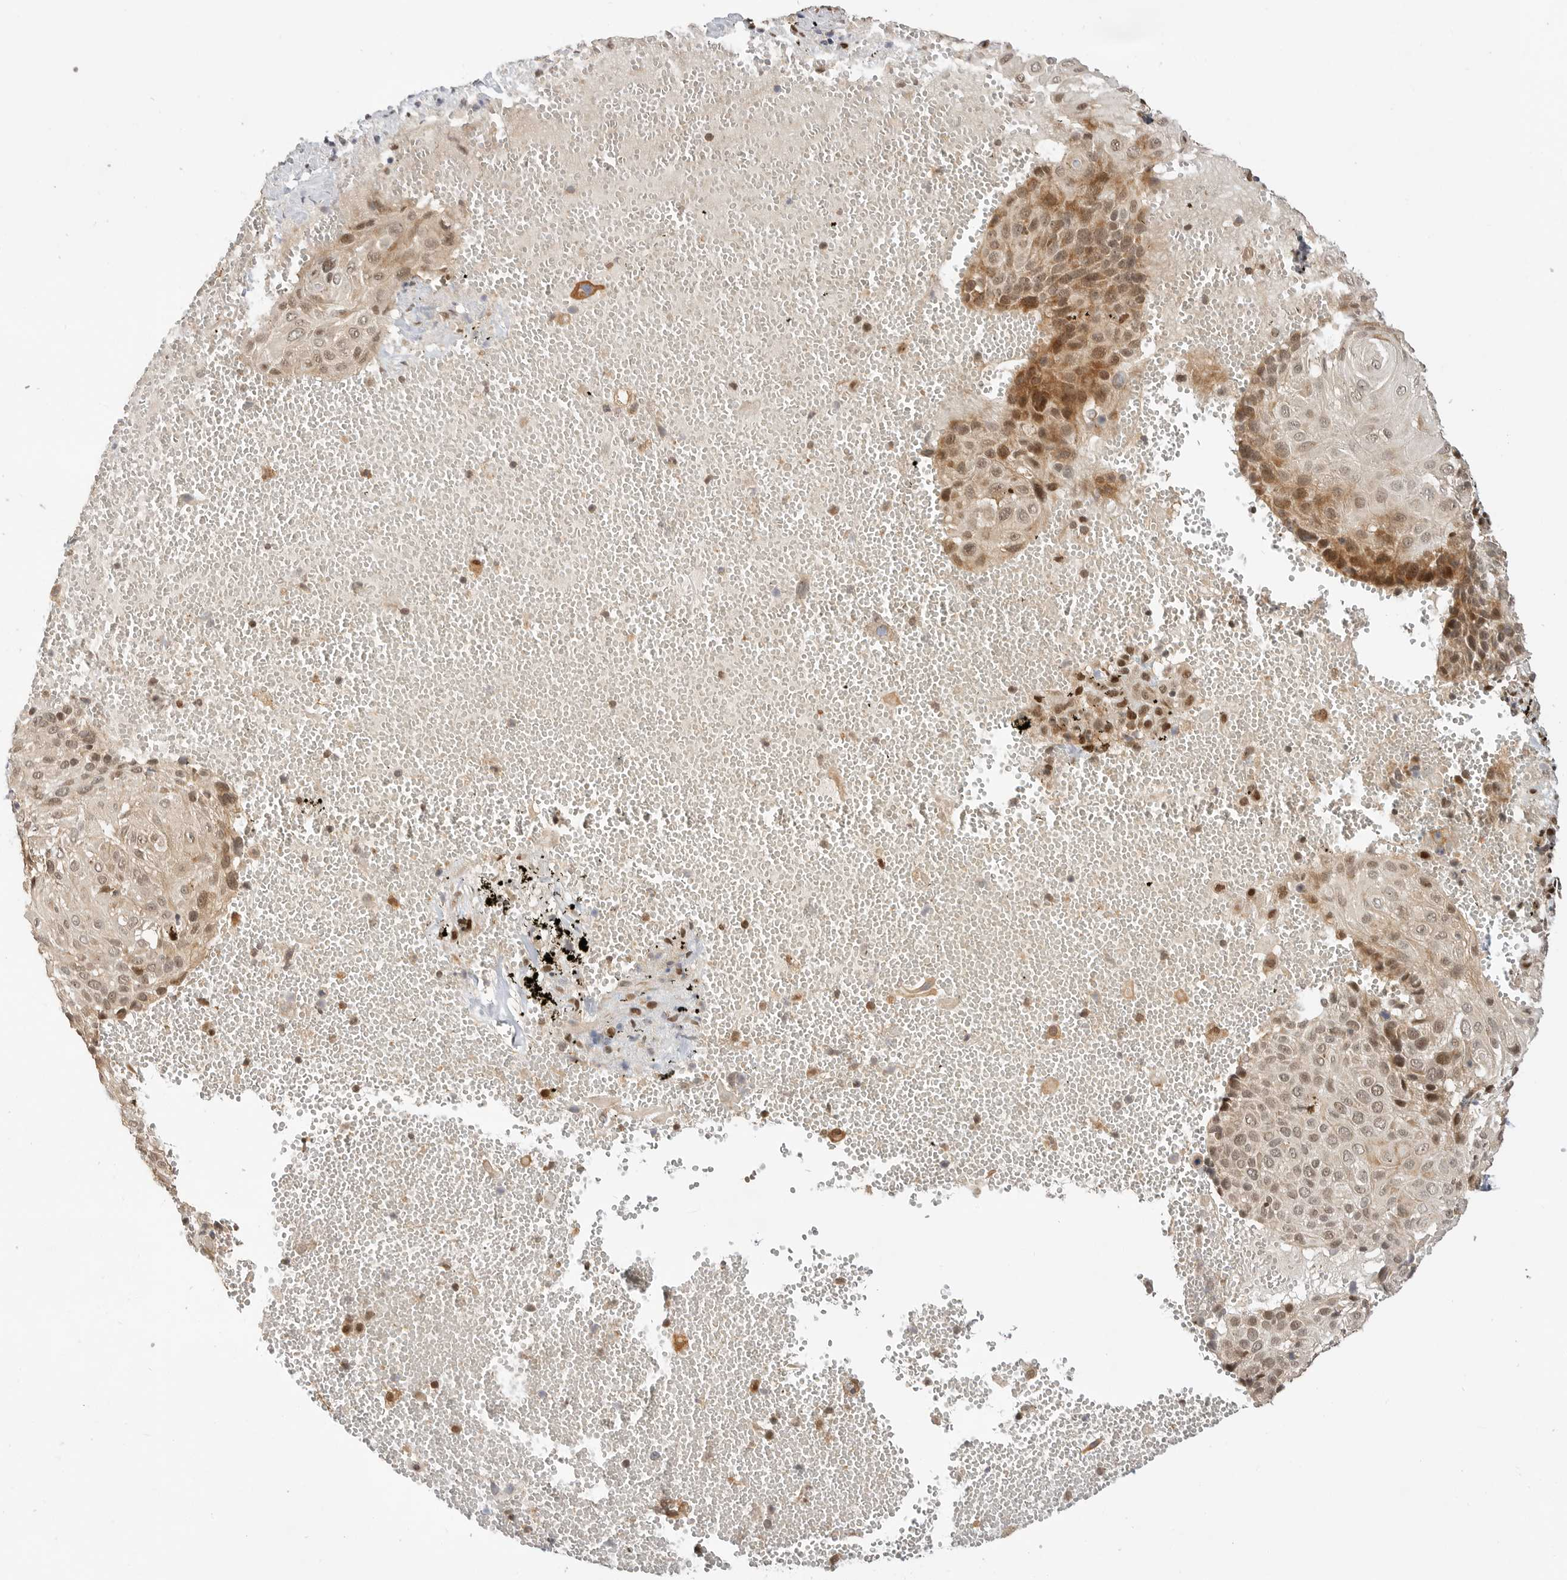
{"staining": {"intensity": "weak", "quantity": ">75%", "location": "cytoplasmic/membranous,nuclear"}, "tissue": "cervical cancer", "cell_type": "Tumor cells", "image_type": "cancer", "snomed": [{"axis": "morphology", "description": "Squamous cell carcinoma, NOS"}, {"axis": "topography", "description": "Cervix"}], "caption": "IHC (DAB) staining of human cervical squamous cell carcinoma exhibits weak cytoplasmic/membranous and nuclear protein staining in approximately >75% of tumor cells. (DAB IHC, brown staining for protein, blue staining for nuclei).", "gene": "ALKAL1", "patient": {"sex": "female", "age": 74}}